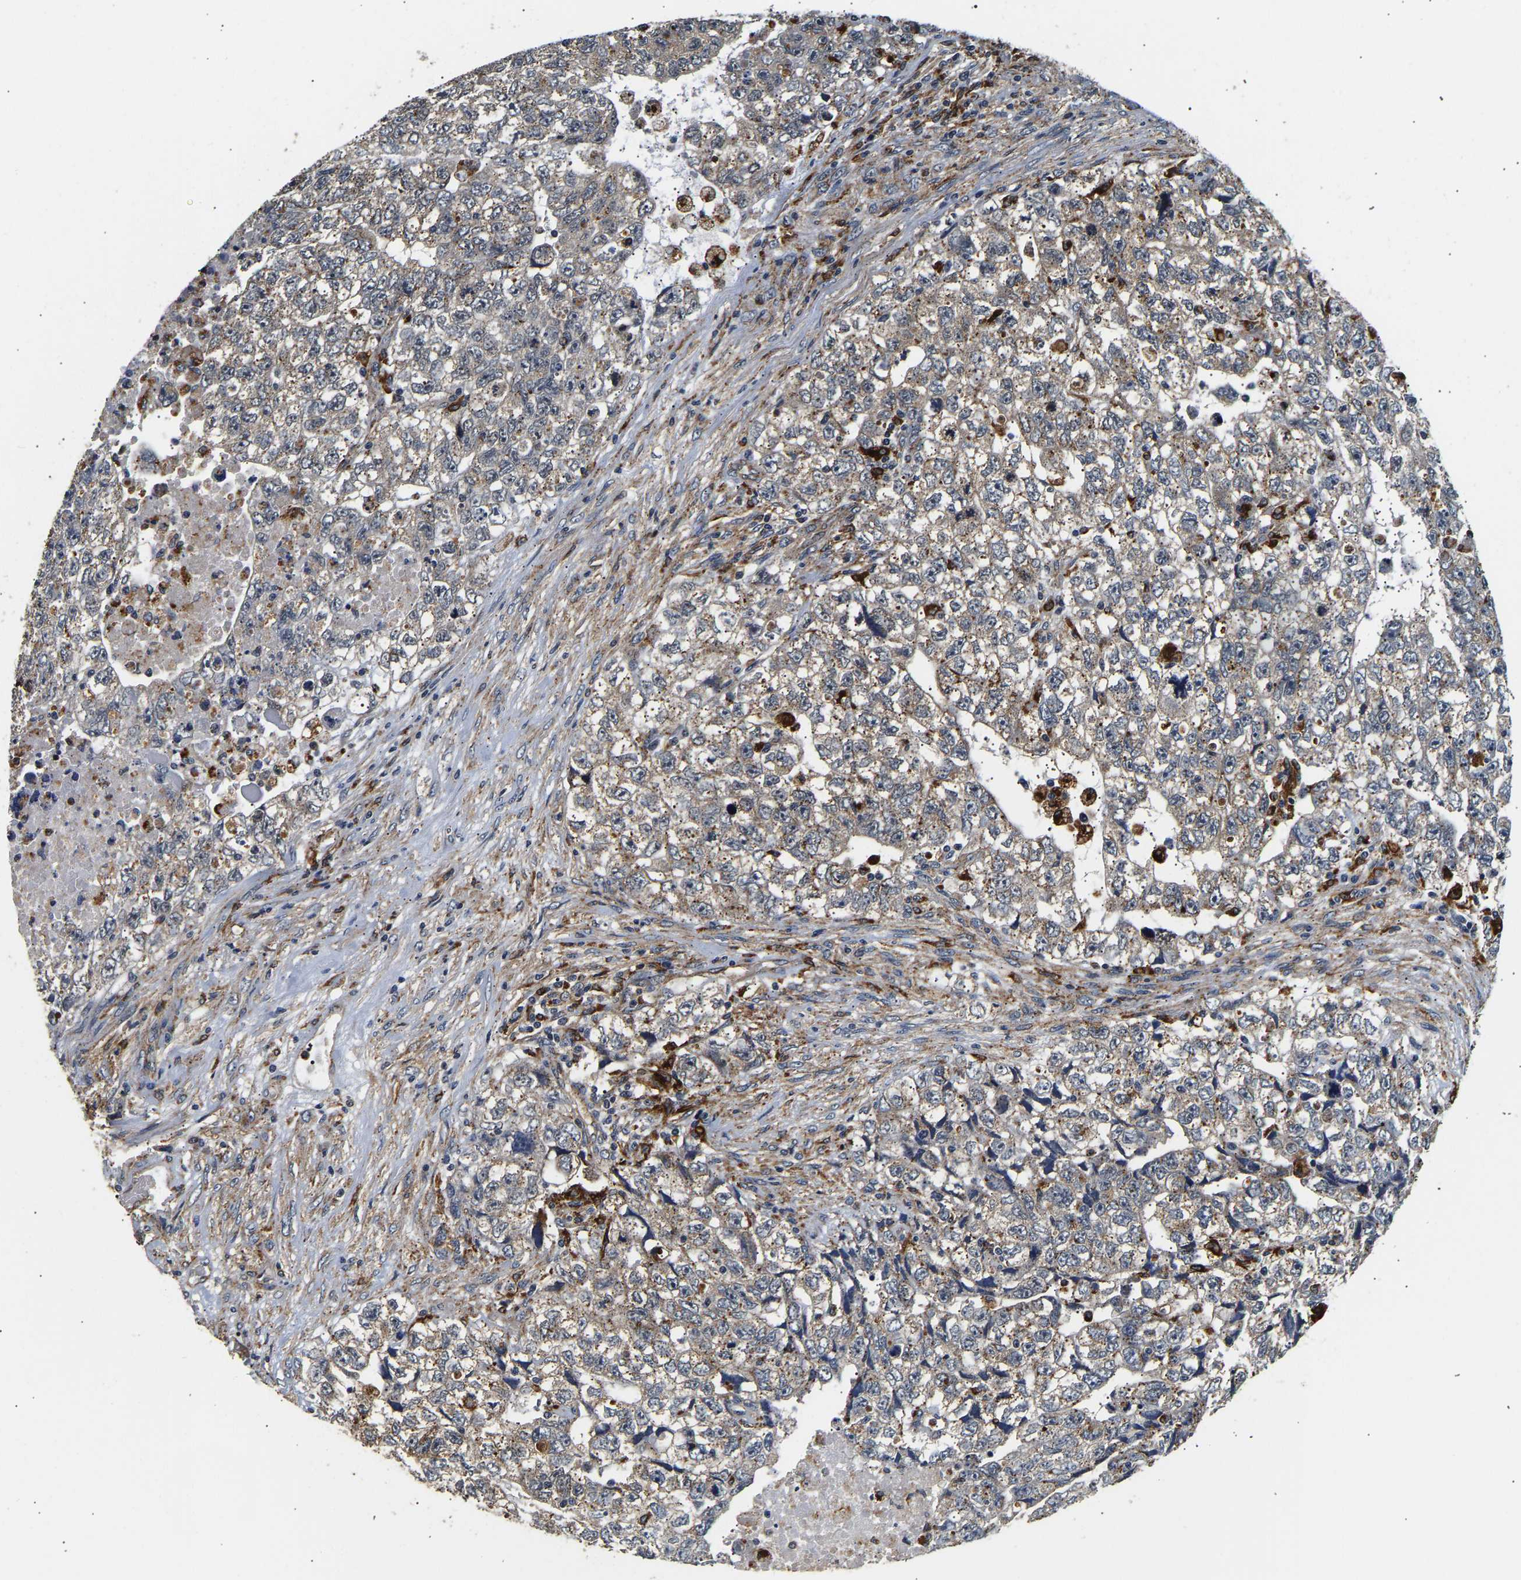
{"staining": {"intensity": "weak", "quantity": "25%-75%", "location": "cytoplasmic/membranous"}, "tissue": "testis cancer", "cell_type": "Tumor cells", "image_type": "cancer", "snomed": [{"axis": "morphology", "description": "Carcinoma, Embryonal, NOS"}, {"axis": "topography", "description": "Testis"}], "caption": "There is low levels of weak cytoplasmic/membranous staining in tumor cells of testis embryonal carcinoma, as demonstrated by immunohistochemical staining (brown color).", "gene": "SMU1", "patient": {"sex": "male", "age": 36}}